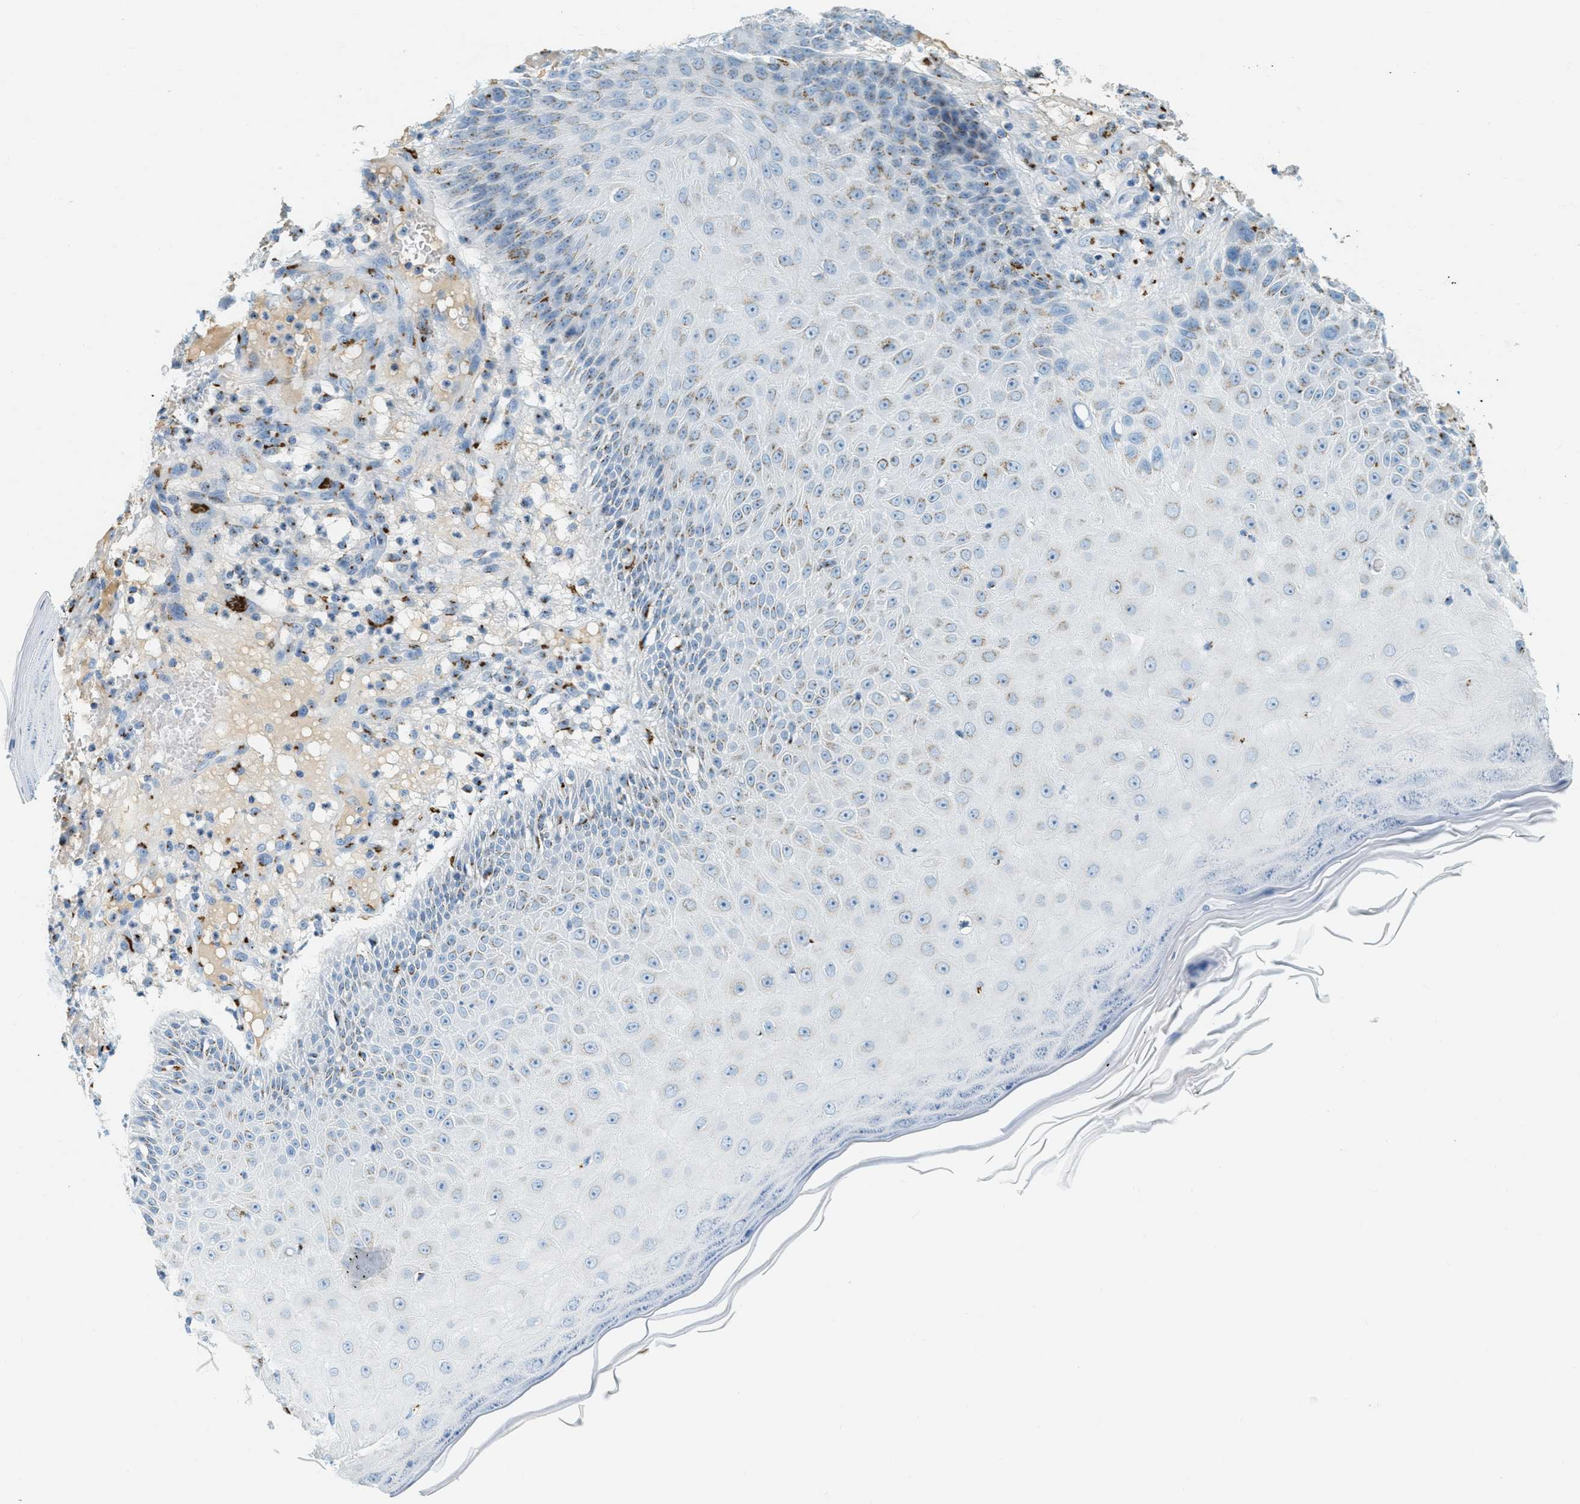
{"staining": {"intensity": "weak", "quantity": "<25%", "location": "cytoplasmic/membranous"}, "tissue": "skin cancer", "cell_type": "Tumor cells", "image_type": "cancer", "snomed": [{"axis": "morphology", "description": "Squamous cell carcinoma, NOS"}, {"axis": "topography", "description": "Skin"}], "caption": "Tumor cells show no significant protein expression in skin cancer.", "gene": "ENTPD4", "patient": {"sex": "female", "age": 80}}